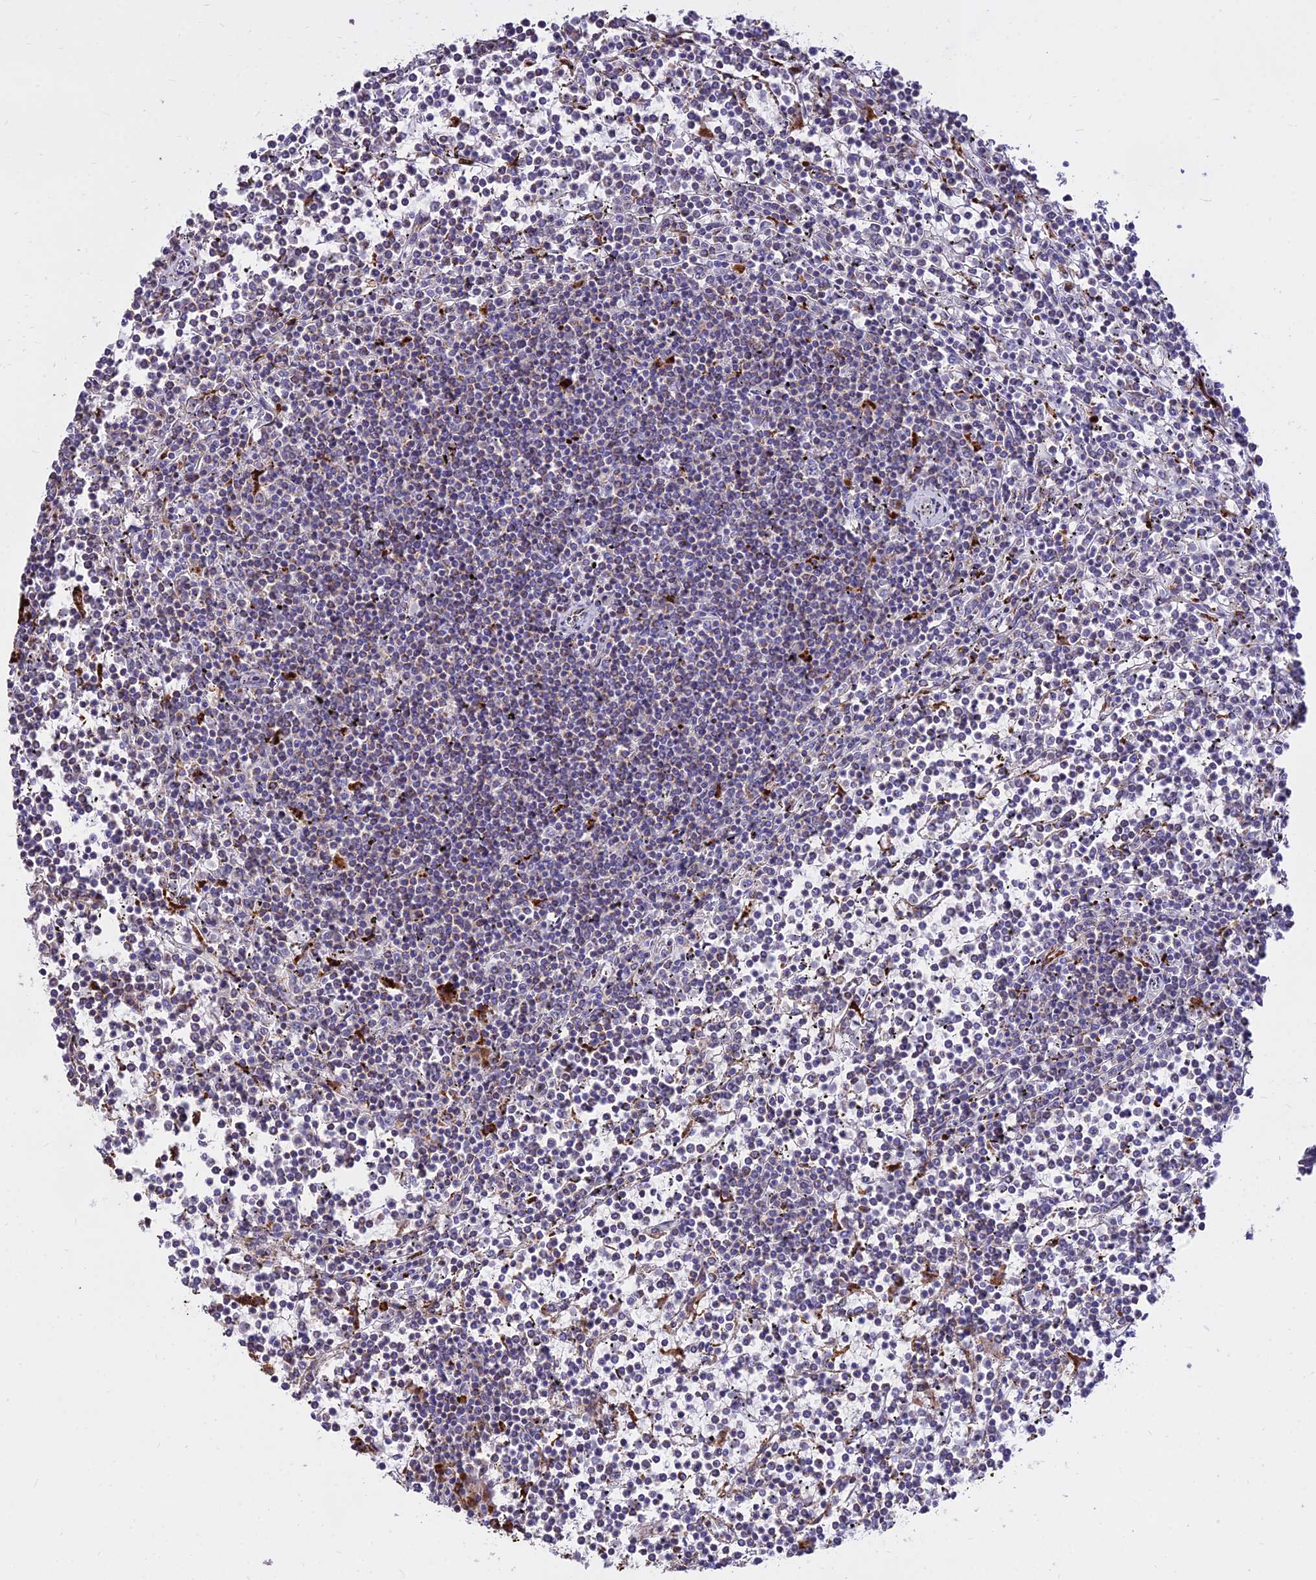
{"staining": {"intensity": "negative", "quantity": "none", "location": "none"}, "tissue": "lymphoma", "cell_type": "Tumor cells", "image_type": "cancer", "snomed": [{"axis": "morphology", "description": "Malignant lymphoma, non-Hodgkin's type, Low grade"}, {"axis": "topography", "description": "Spleen"}], "caption": "Immunohistochemistry (IHC) of lymphoma demonstrates no staining in tumor cells.", "gene": "PNLIPRP3", "patient": {"sex": "female", "age": 19}}